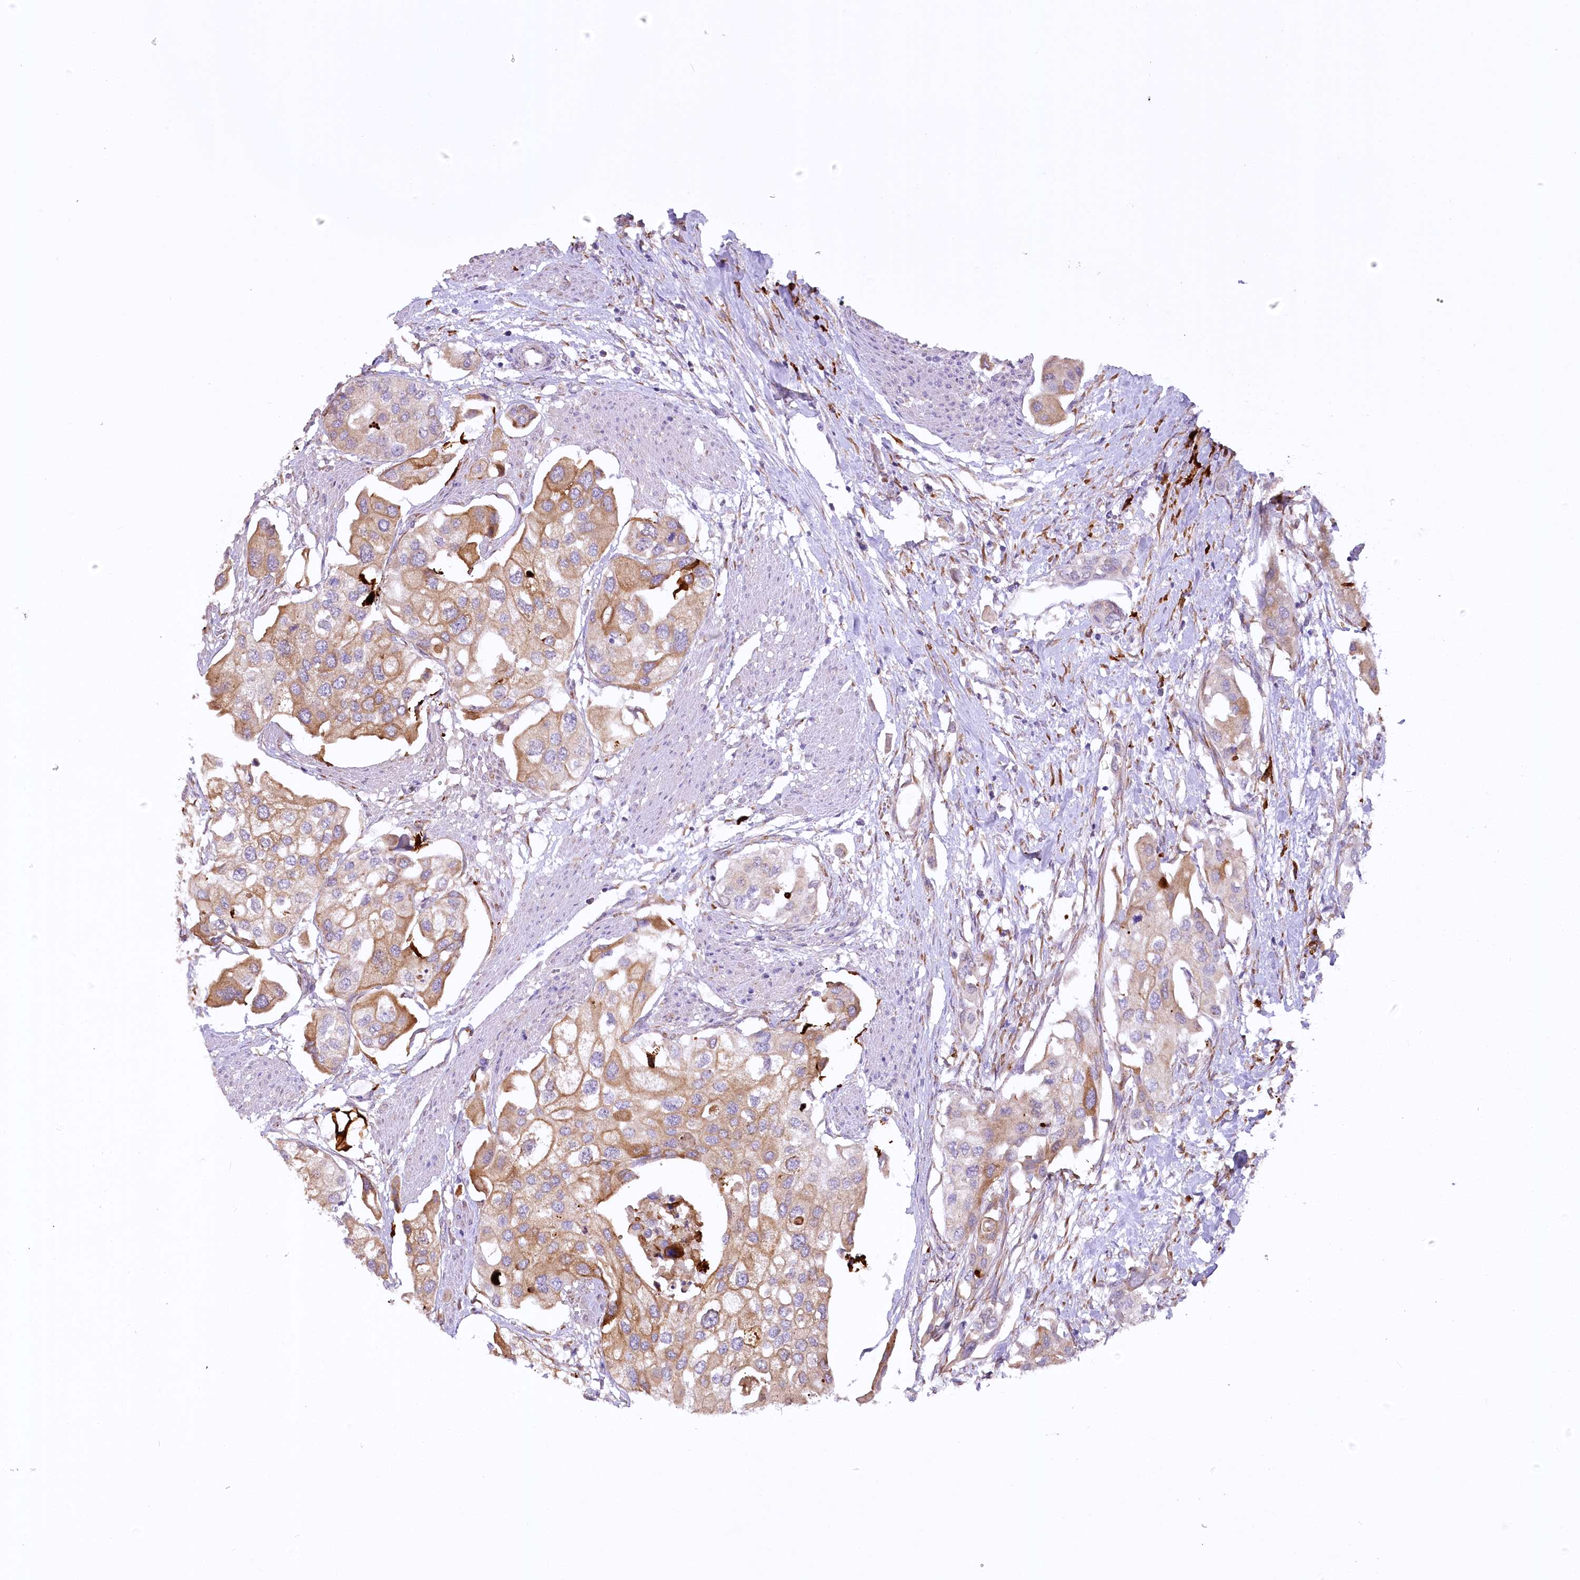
{"staining": {"intensity": "moderate", "quantity": "25%-75%", "location": "cytoplasmic/membranous"}, "tissue": "urothelial cancer", "cell_type": "Tumor cells", "image_type": "cancer", "snomed": [{"axis": "morphology", "description": "Urothelial carcinoma, High grade"}, {"axis": "topography", "description": "Urinary bladder"}], "caption": "Protein analysis of high-grade urothelial carcinoma tissue reveals moderate cytoplasmic/membranous positivity in approximately 25%-75% of tumor cells.", "gene": "NCKAP5", "patient": {"sex": "male", "age": 64}}